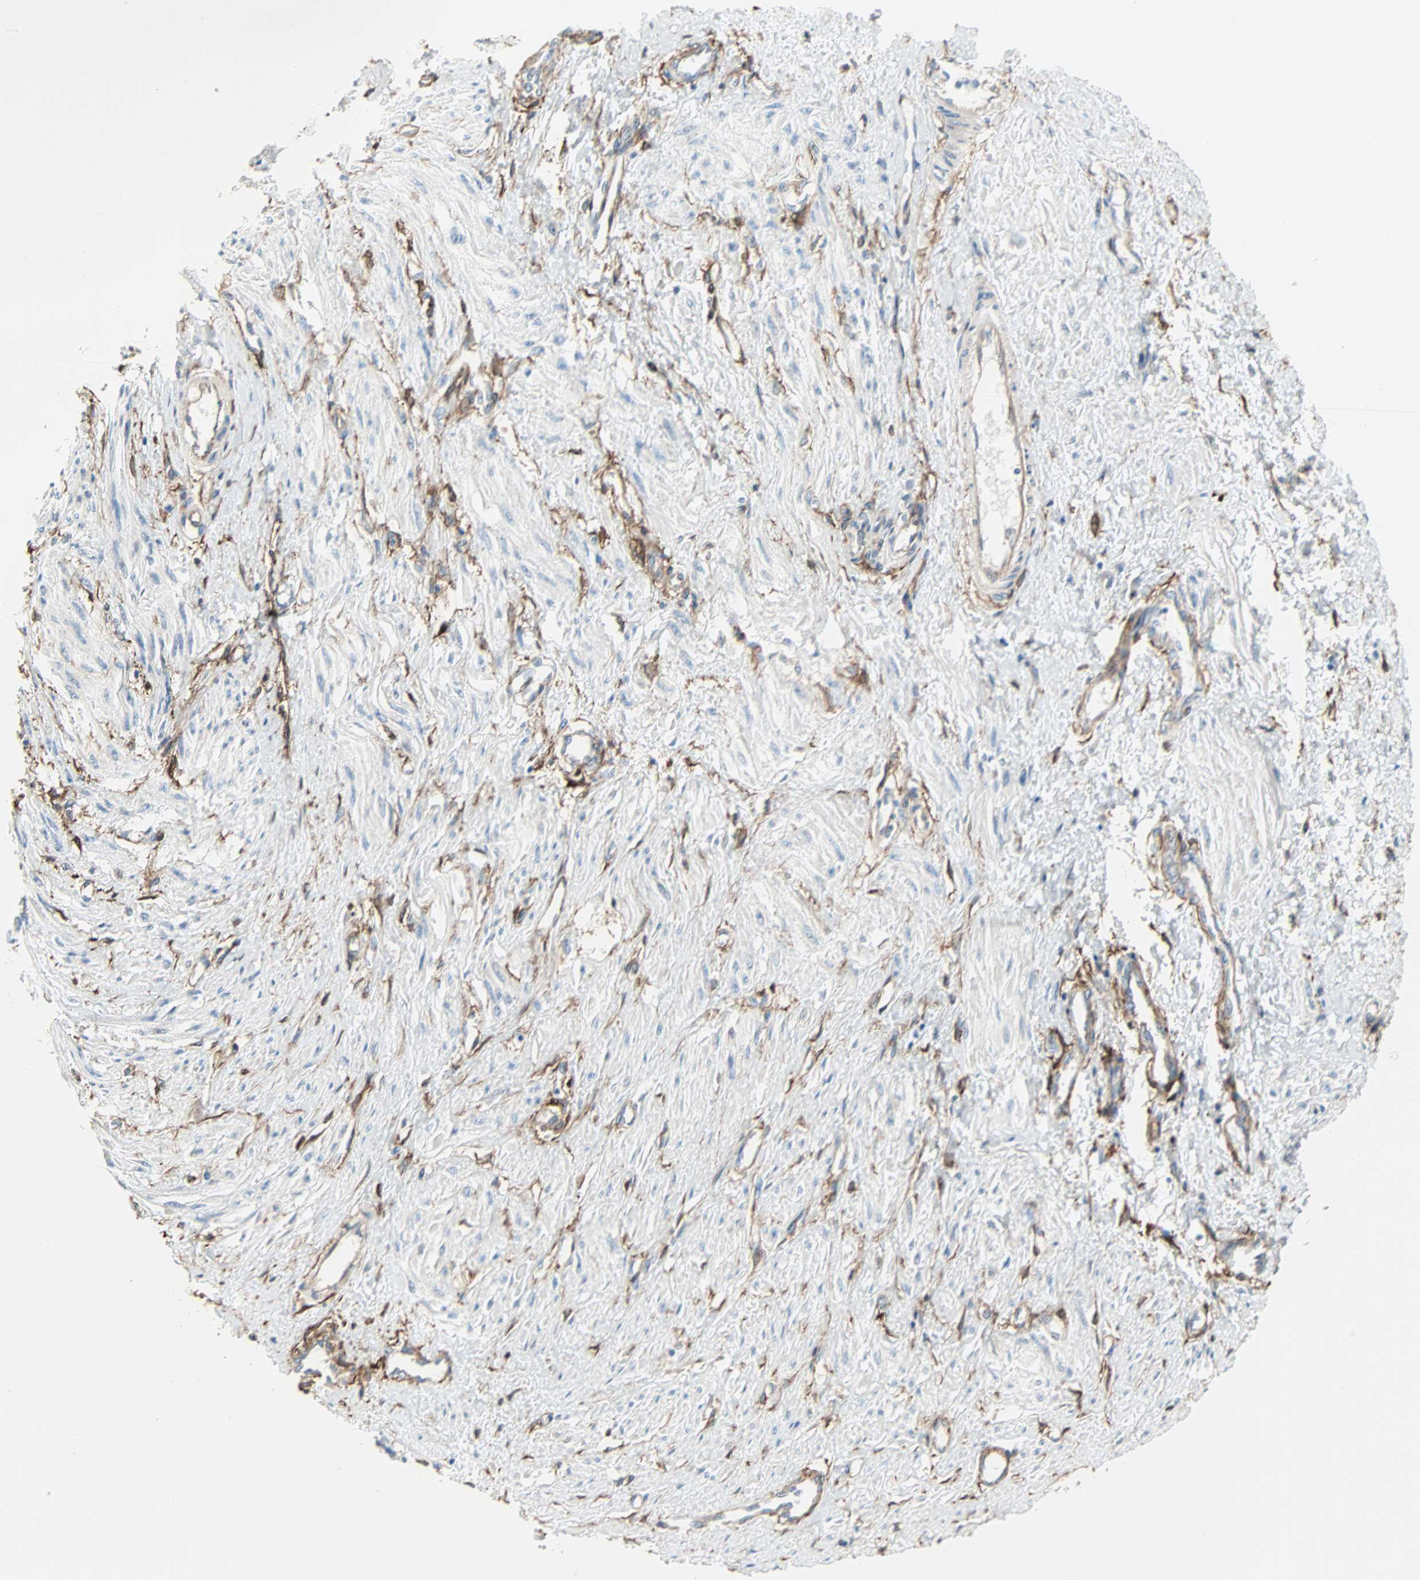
{"staining": {"intensity": "weak", "quantity": "25%-75%", "location": "cytoplasmic/membranous"}, "tissue": "smooth muscle", "cell_type": "Smooth muscle cells", "image_type": "normal", "snomed": [{"axis": "morphology", "description": "Normal tissue, NOS"}, {"axis": "topography", "description": "Smooth muscle"}, {"axis": "topography", "description": "Uterus"}], "caption": "This is a histology image of immunohistochemistry staining of benign smooth muscle, which shows weak positivity in the cytoplasmic/membranous of smooth muscle cells.", "gene": "EPB41L2", "patient": {"sex": "female", "age": 39}}